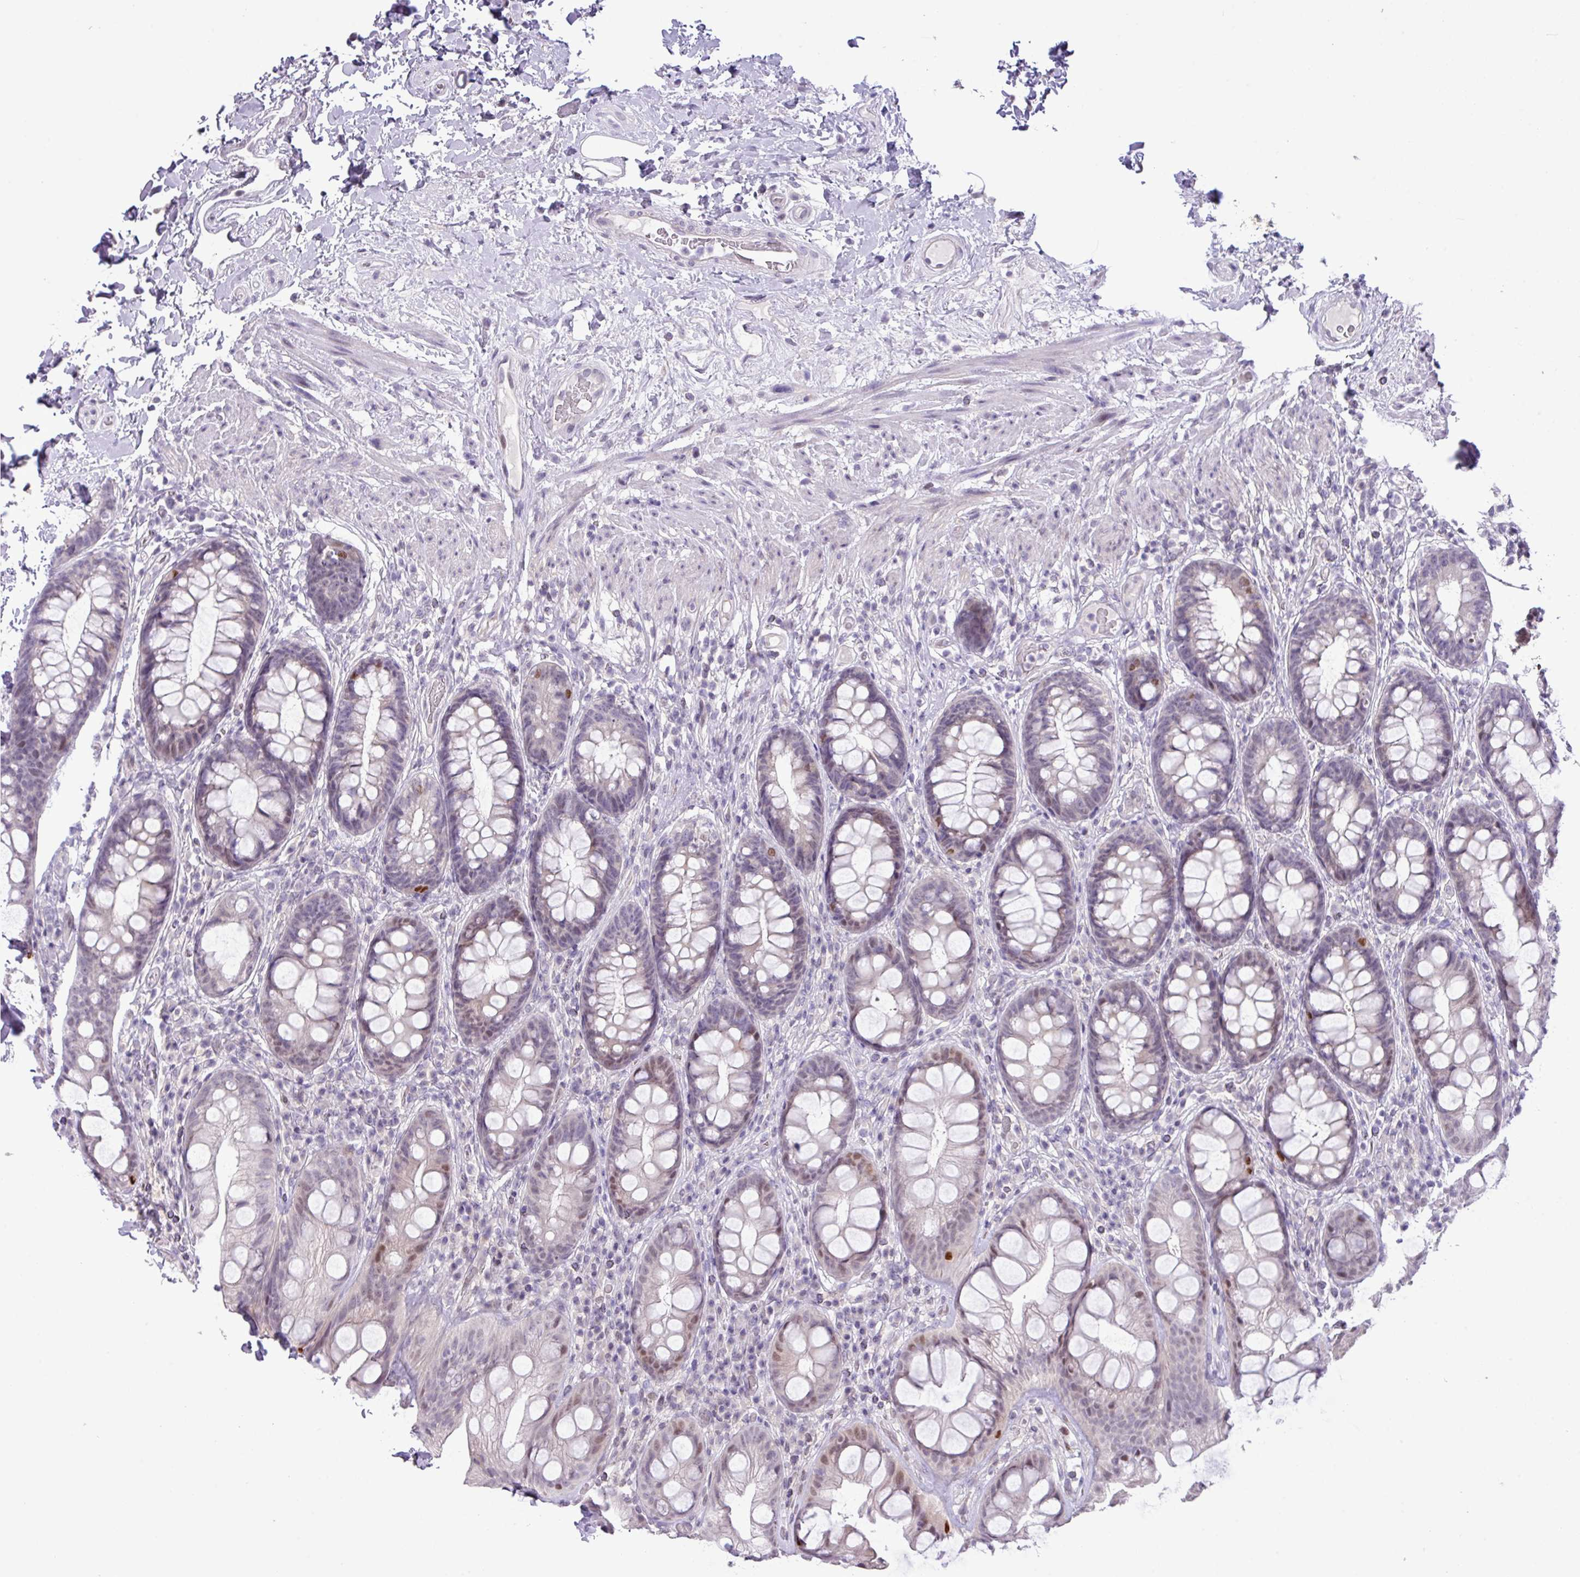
{"staining": {"intensity": "moderate", "quantity": "25%-75%", "location": "cytoplasmic/membranous,nuclear"}, "tissue": "rectum", "cell_type": "Glandular cells", "image_type": "normal", "snomed": [{"axis": "morphology", "description": "Normal tissue, NOS"}, {"axis": "topography", "description": "Rectum"}], "caption": "Approximately 25%-75% of glandular cells in benign human rectum display moderate cytoplasmic/membranous,nuclear protein expression as visualized by brown immunohistochemical staining.", "gene": "ANKRD13B", "patient": {"sex": "male", "age": 74}}